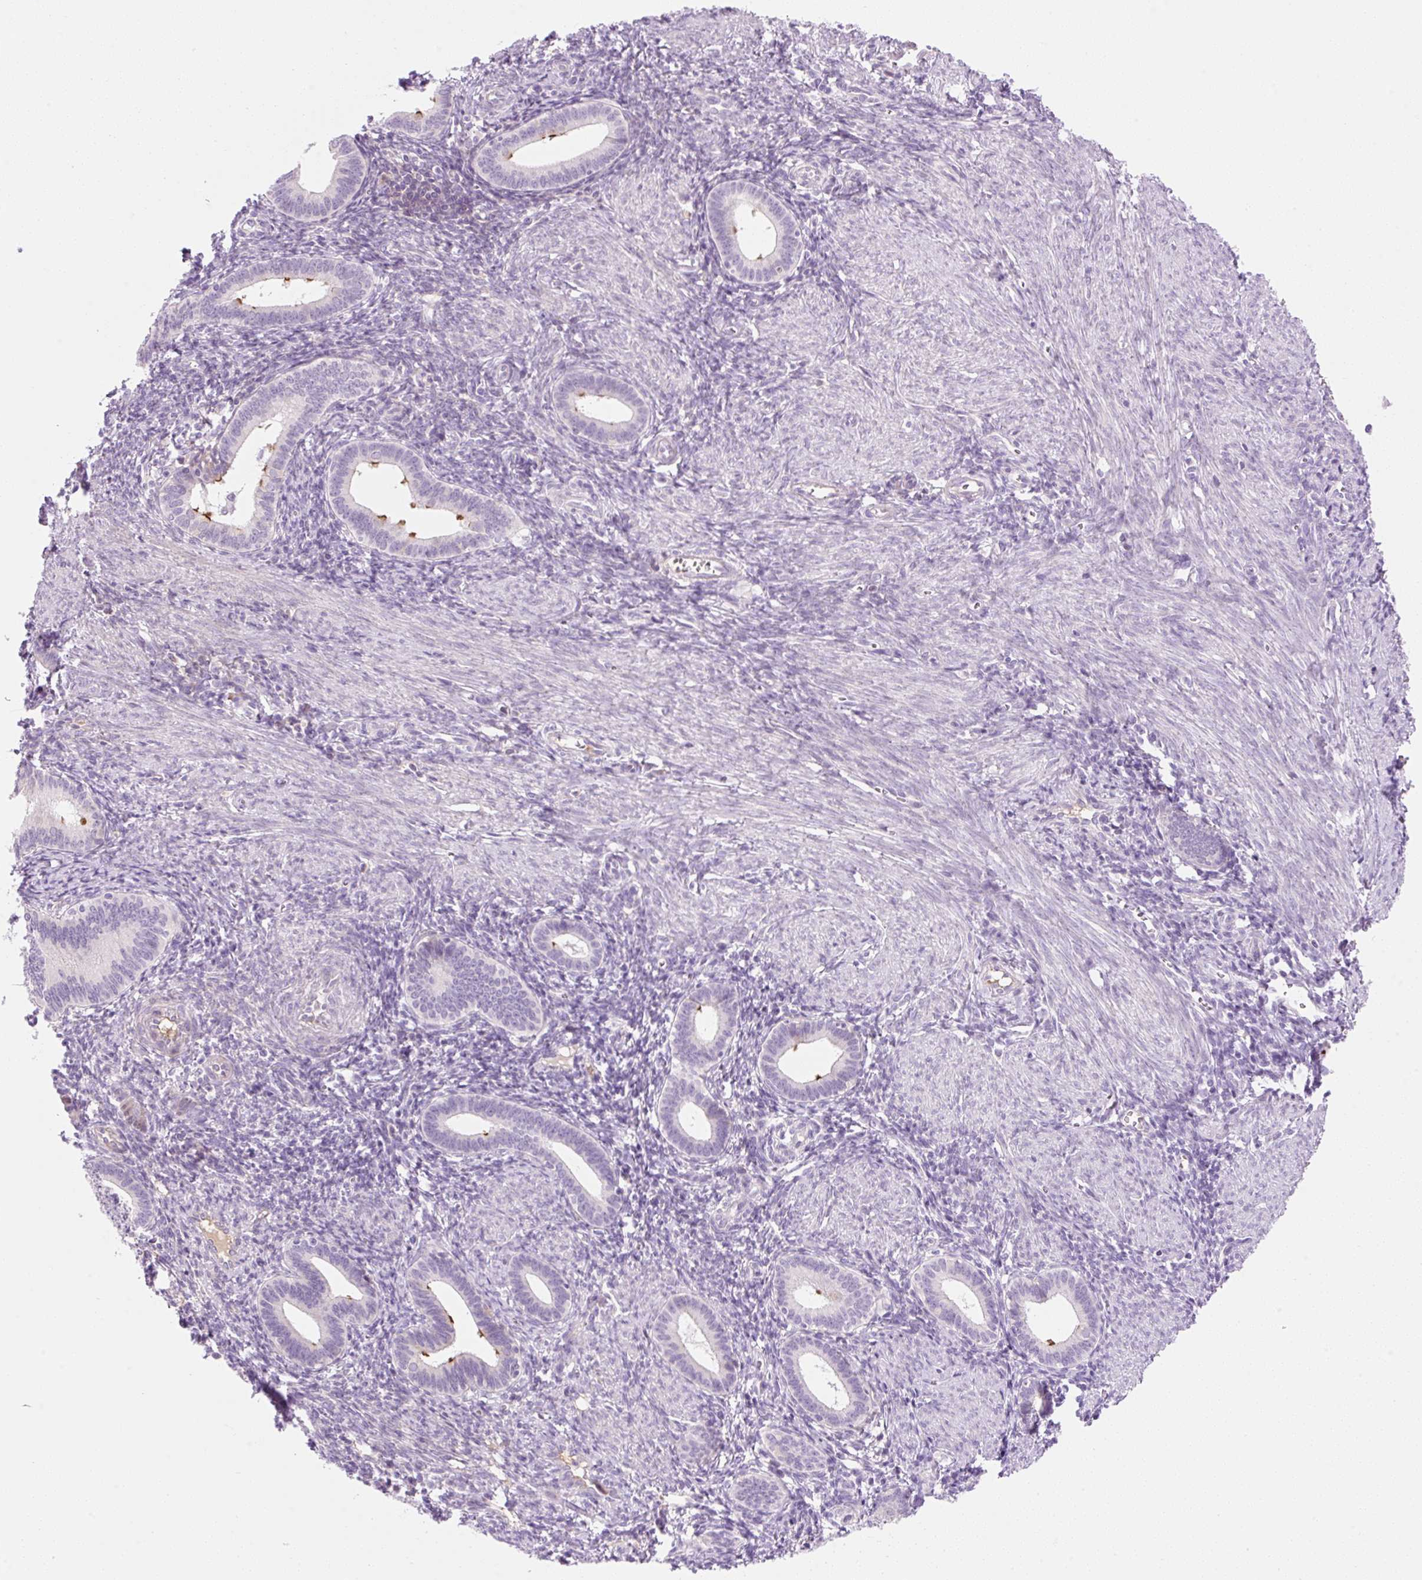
{"staining": {"intensity": "negative", "quantity": "none", "location": "none"}, "tissue": "endometrium", "cell_type": "Cells in endometrial stroma", "image_type": "normal", "snomed": [{"axis": "morphology", "description": "Normal tissue, NOS"}, {"axis": "topography", "description": "Endometrium"}], "caption": "Immunohistochemistry (IHC) of normal human endometrium demonstrates no positivity in cells in endometrial stroma. (DAB (3,3'-diaminobenzidine) immunohistochemistry (IHC), high magnification).", "gene": "ZNF121", "patient": {"sex": "female", "age": 41}}